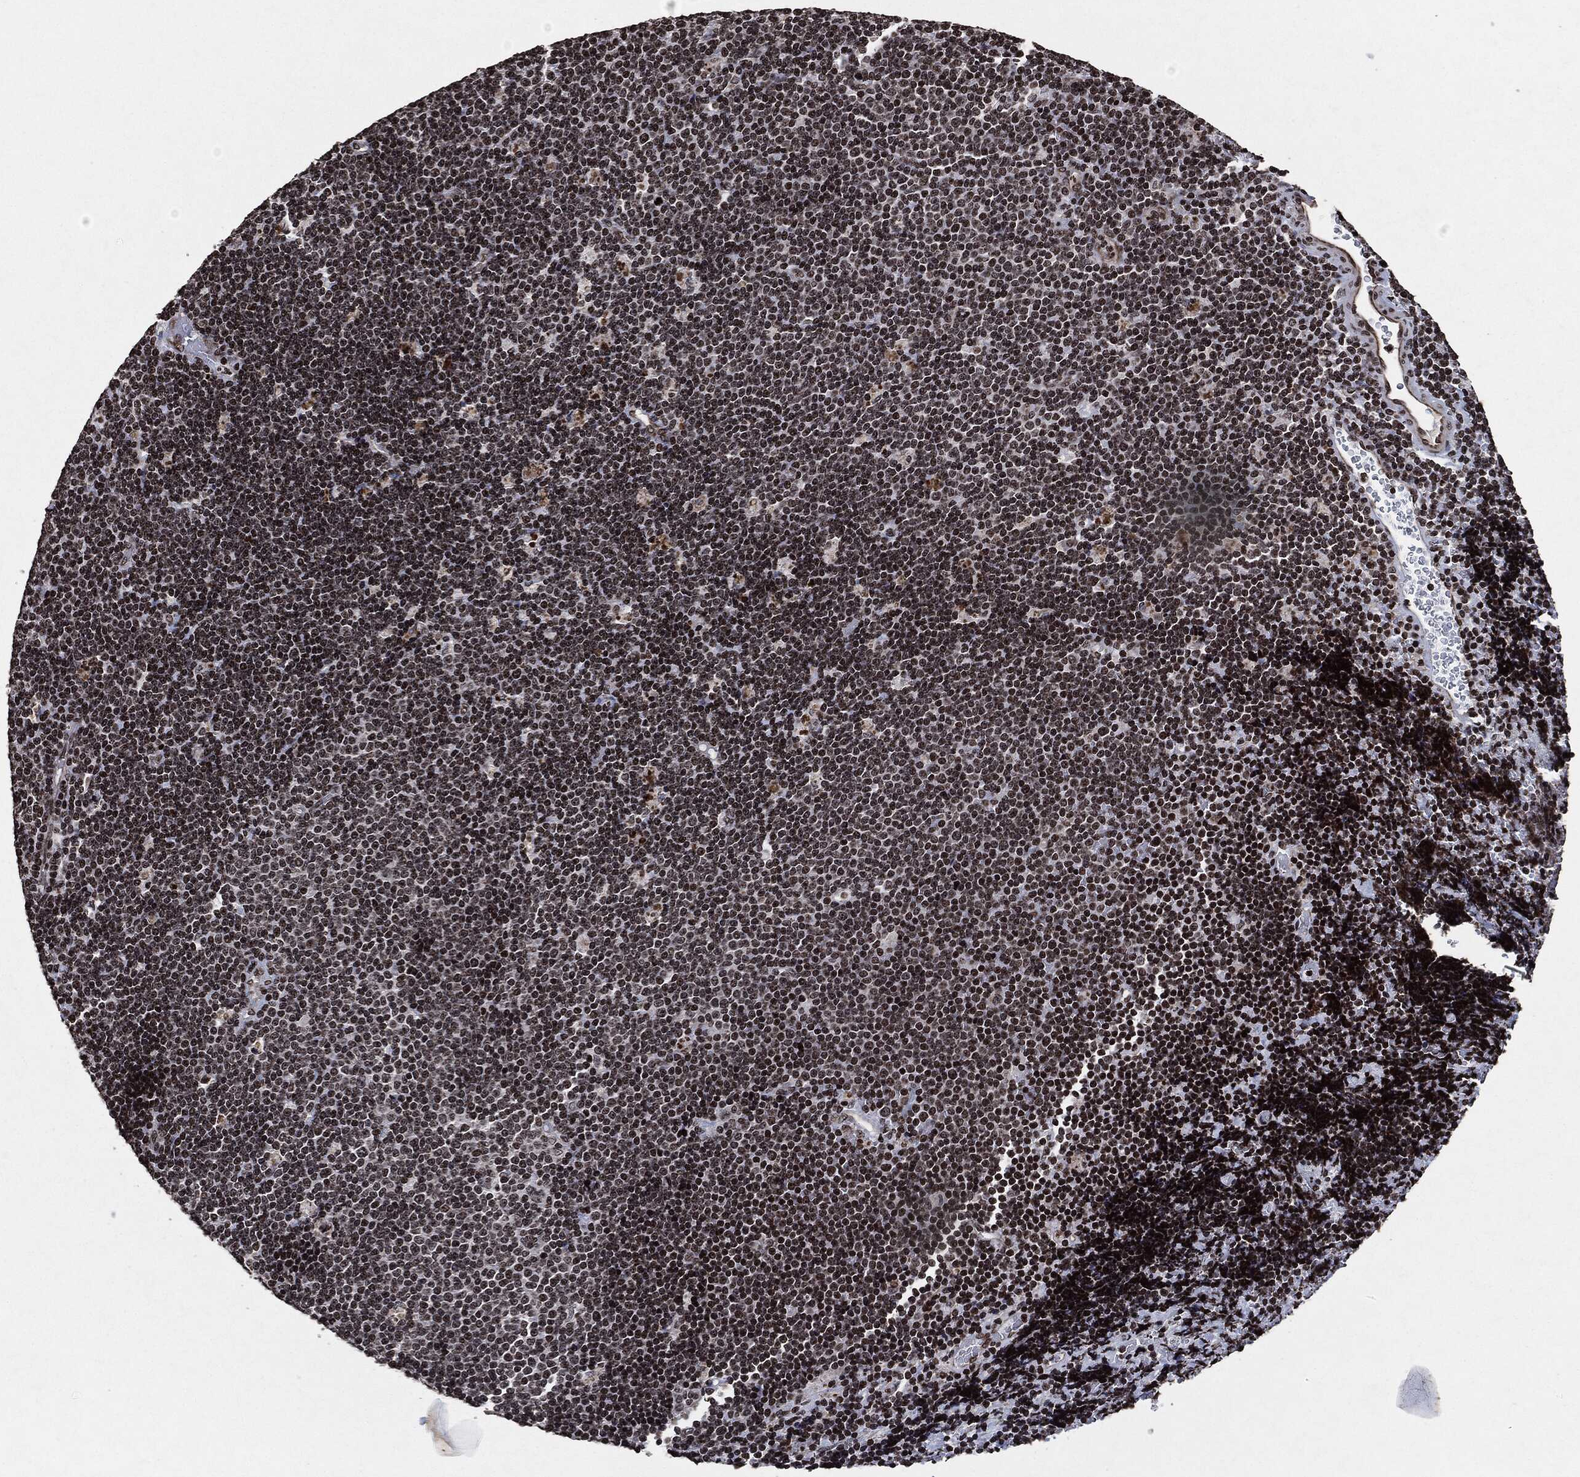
{"staining": {"intensity": "strong", "quantity": "25%-75%", "location": "nuclear"}, "tissue": "lymphoma", "cell_type": "Tumor cells", "image_type": "cancer", "snomed": [{"axis": "morphology", "description": "Malignant lymphoma, non-Hodgkin's type, Low grade"}, {"axis": "topography", "description": "Brain"}], "caption": "Lymphoma stained with IHC displays strong nuclear expression in approximately 25%-75% of tumor cells. The staining was performed using DAB (3,3'-diaminobenzidine), with brown indicating positive protein expression. Nuclei are stained blue with hematoxylin.", "gene": "JUN", "patient": {"sex": "female", "age": 66}}